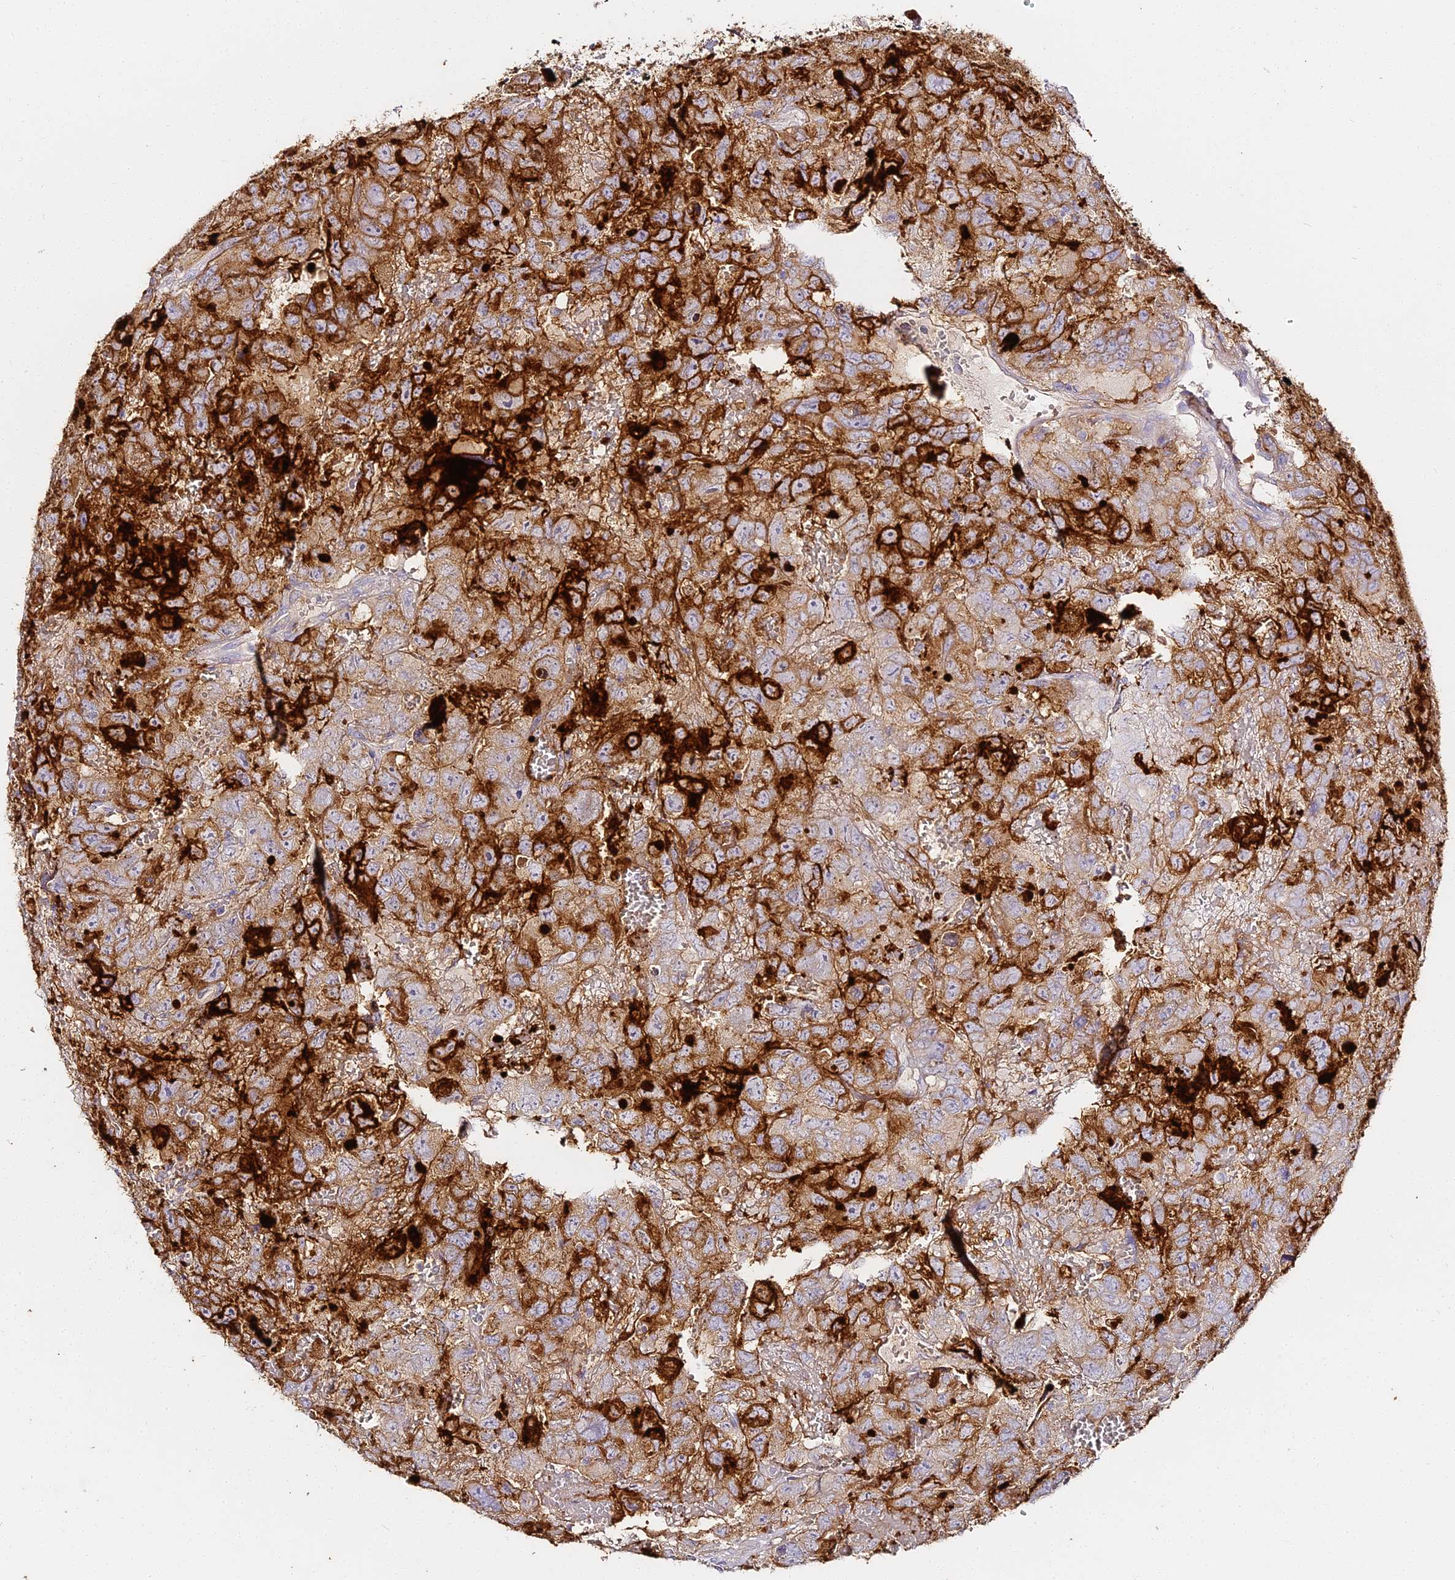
{"staining": {"intensity": "strong", "quantity": ">75%", "location": "cytoplasmic/membranous"}, "tissue": "testis cancer", "cell_type": "Tumor cells", "image_type": "cancer", "snomed": [{"axis": "morphology", "description": "Carcinoma, Embryonal, NOS"}, {"axis": "topography", "description": "Testis"}], "caption": "This is a histology image of immunohistochemistry (IHC) staining of embryonal carcinoma (testis), which shows strong positivity in the cytoplasmic/membranous of tumor cells.", "gene": "ALPG", "patient": {"sex": "male", "age": 45}}